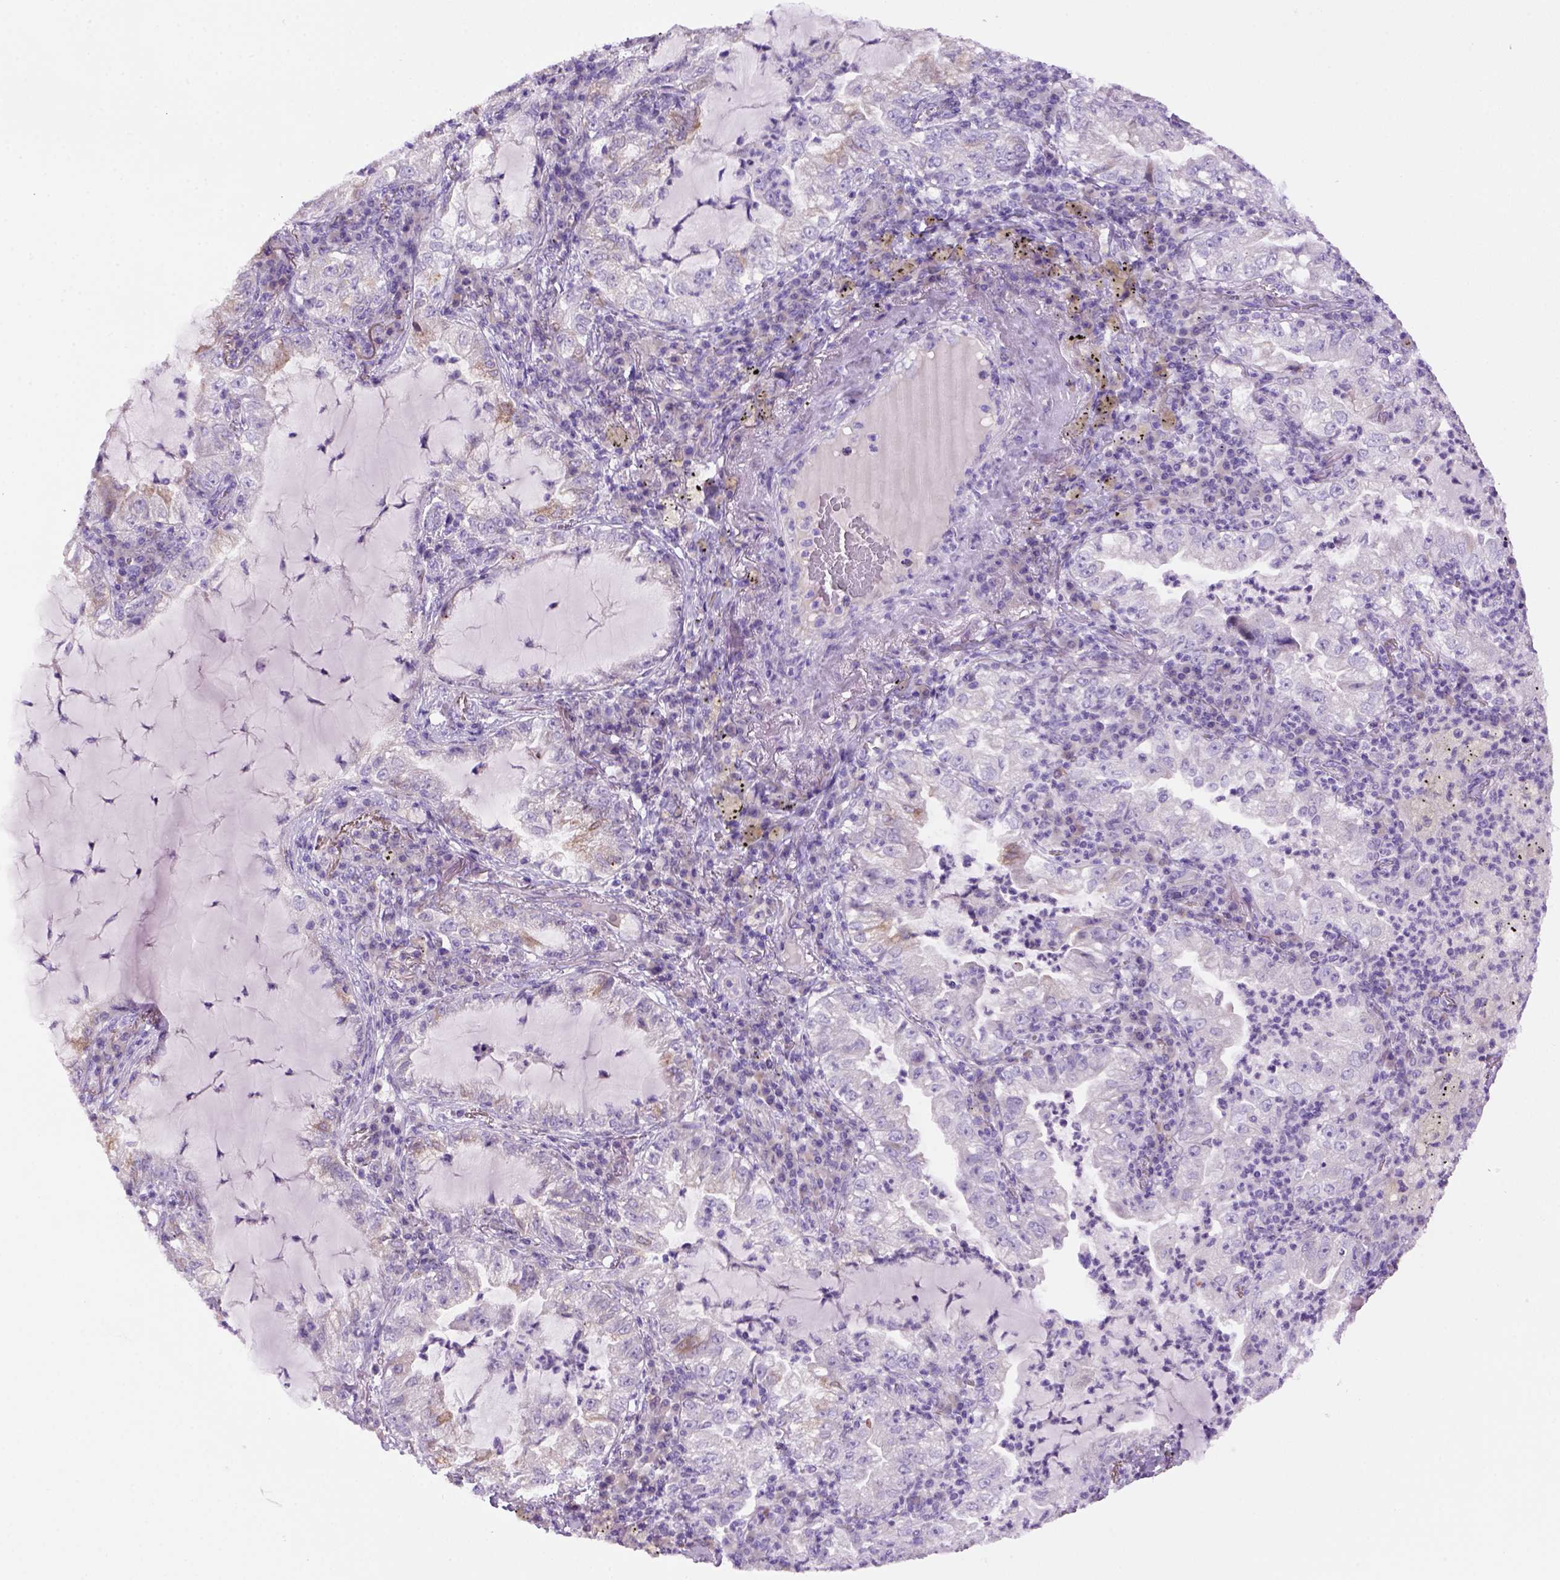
{"staining": {"intensity": "negative", "quantity": "none", "location": "none"}, "tissue": "lung cancer", "cell_type": "Tumor cells", "image_type": "cancer", "snomed": [{"axis": "morphology", "description": "Adenocarcinoma, NOS"}, {"axis": "topography", "description": "Lung"}], "caption": "This photomicrograph is of lung cancer stained with immunohistochemistry to label a protein in brown with the nuclei are counter-stained blue. There is no positivity in tumor cells.", "gene": "DNAH11", "patient": {"sex": "female", "age": 73}}